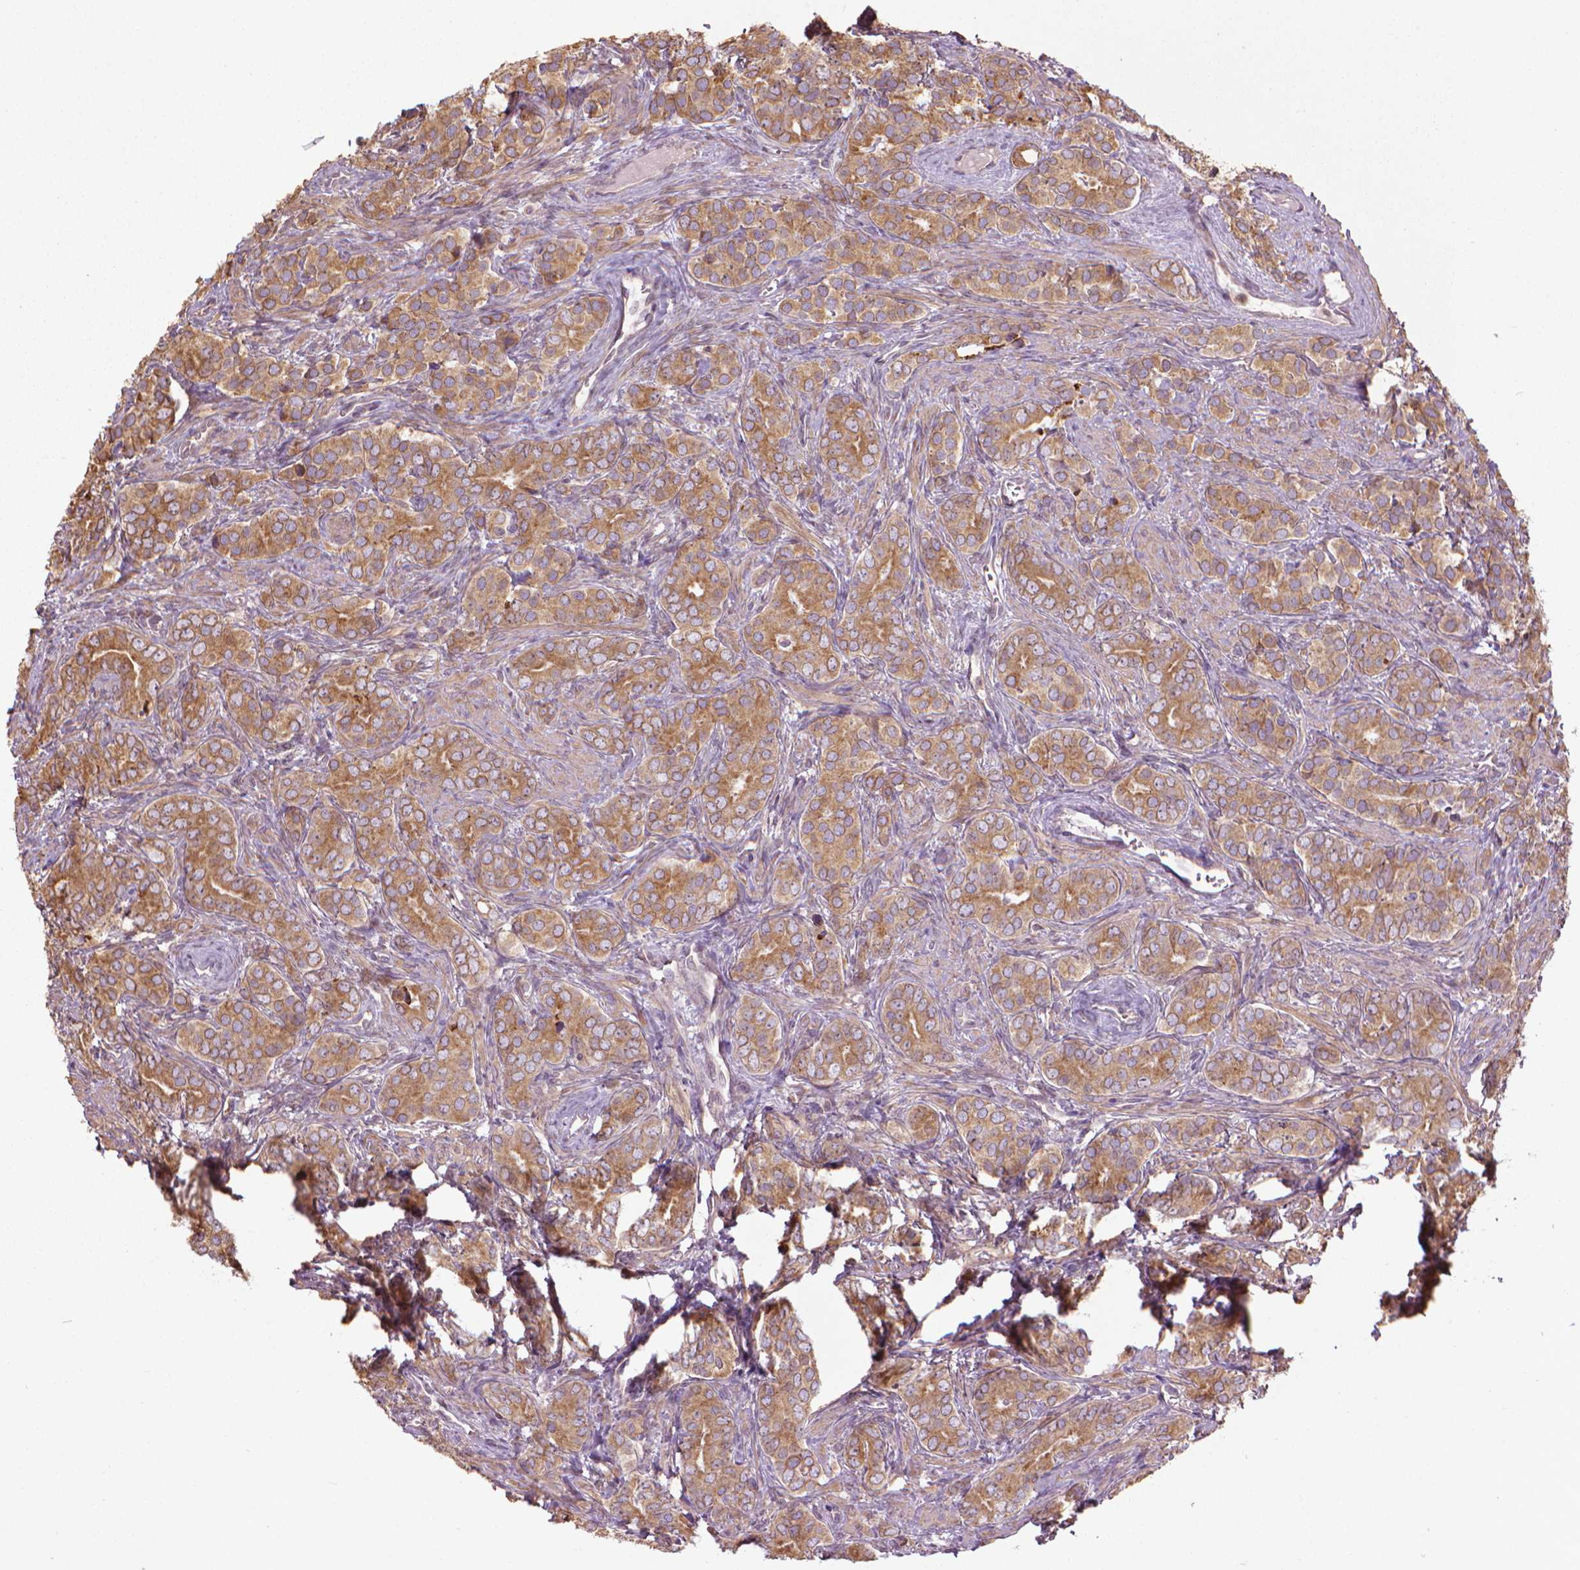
{"staining": {"intensity": "moderate", "quantity": ">75%", "location": "cytoplasmic/membranous"}, "tissue": "prostate cancer", "cell_type": "Tumor cells", "image_type": "cancer", "snomed": [{"axis": "morphology", "description": "Adenocarcinoma, High grade"}, {"axis": "topography", "description": "Prostate"}], "caption": "The histopathology image displays staining of prostate adenocarcinoma (high-grade), revealing moderate cytoplasmic/membranous protein staining (brown color) within tumor cells.", "gene": "GAS1", "patient": {"sex": "male", "age": 84}}